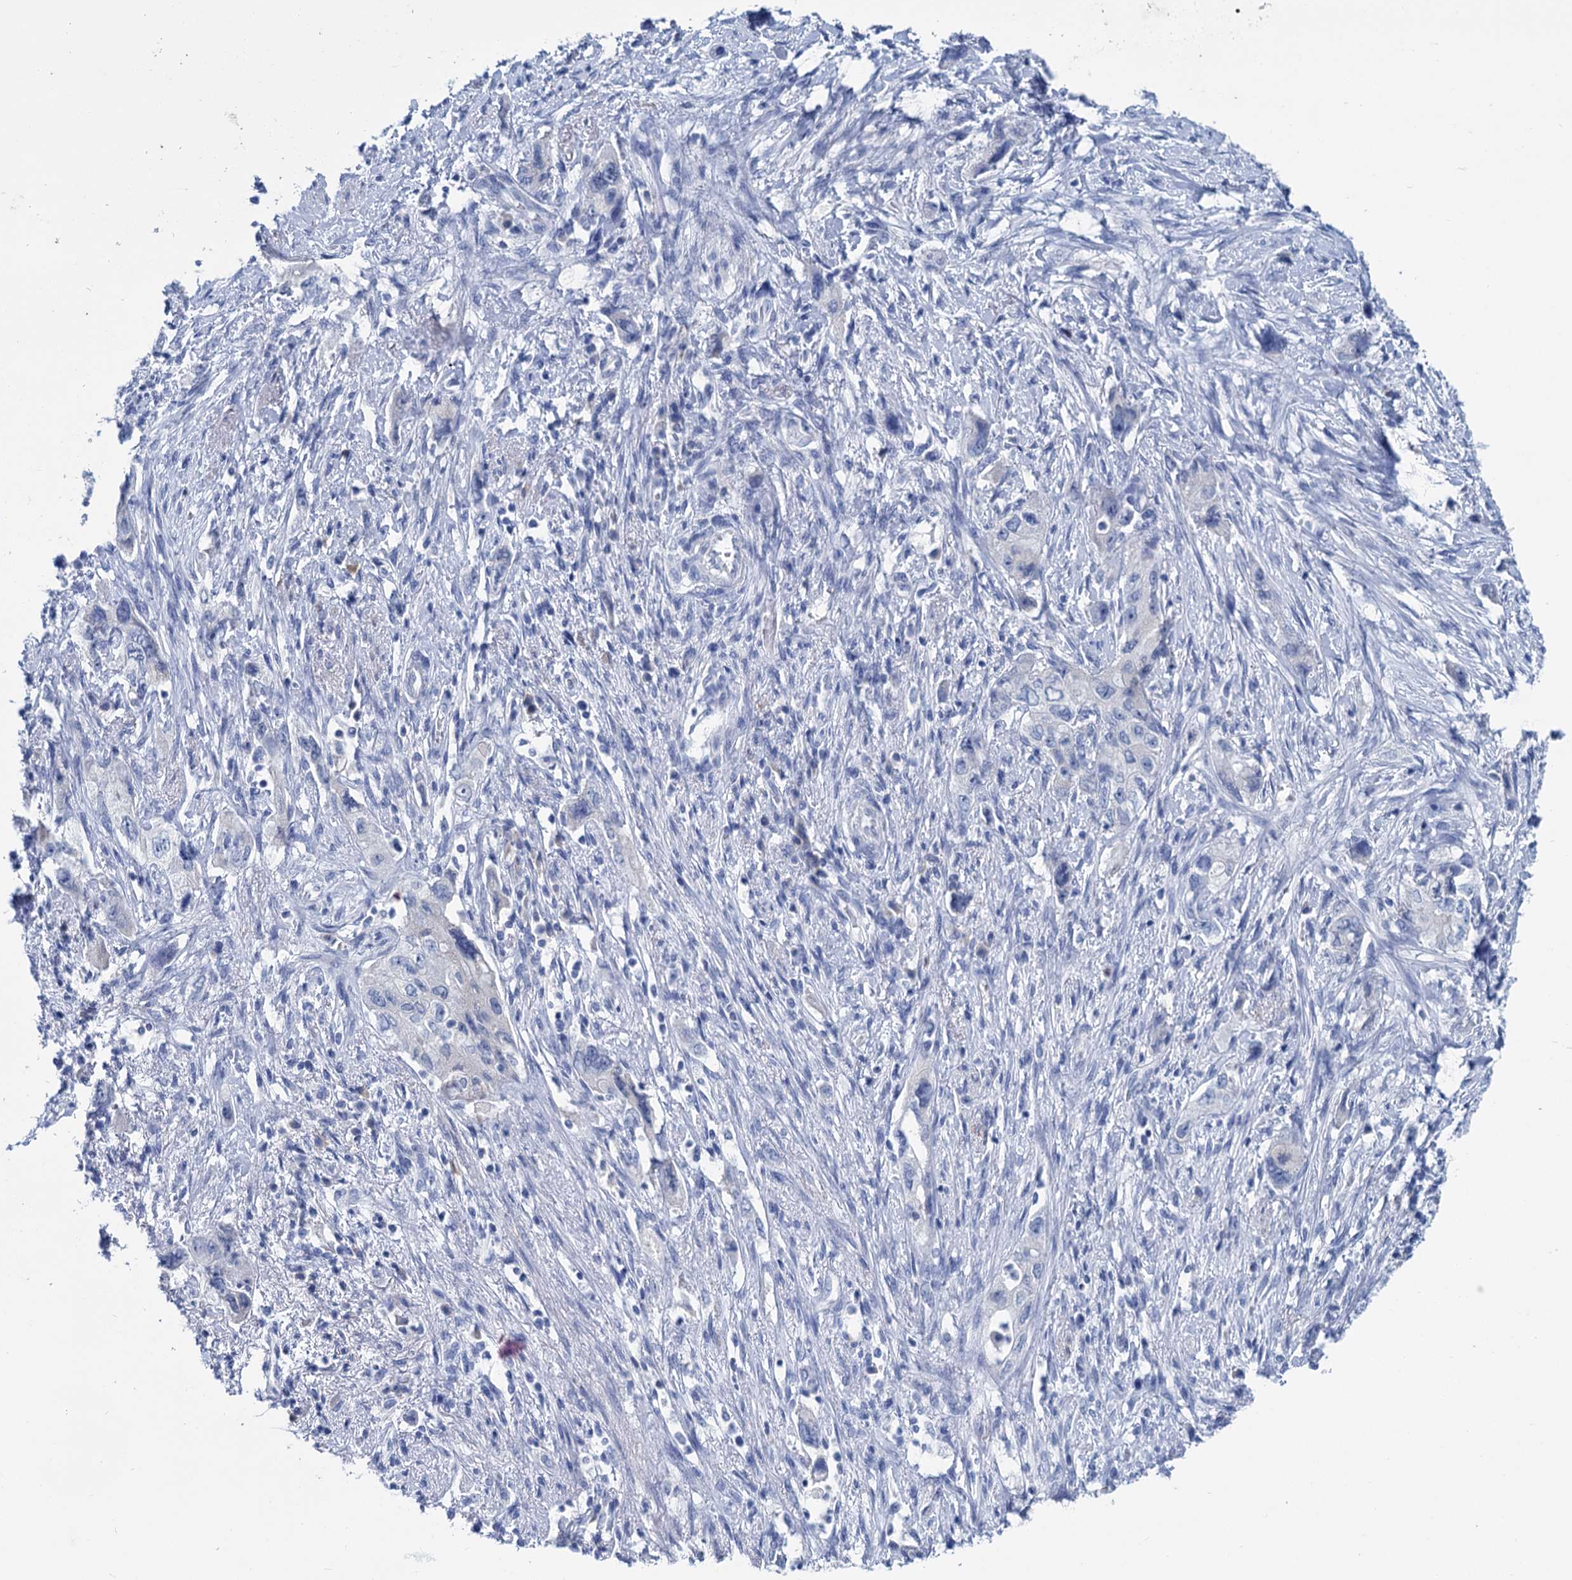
{"staining": {"intensity": "negative", "quantity": "none", "location": "none"}, "tissue": "pancreatic cancer", "cell_type": "Tumor cells", "image_type": "cancer", "snomed": [{"axis": "morphology", "description": "Adenocarcinoma, NOS"}, {"axis": "topography", "description": "Pancreas"}], "caption": "DAB (3,3'-diaminobenzidine) immunohistochemical staining of human pancreatic cancer reveals no significant positivity in tumor cells.", "gene": "MYOZ3", "patient": {"sex": "female", "age": 73}}